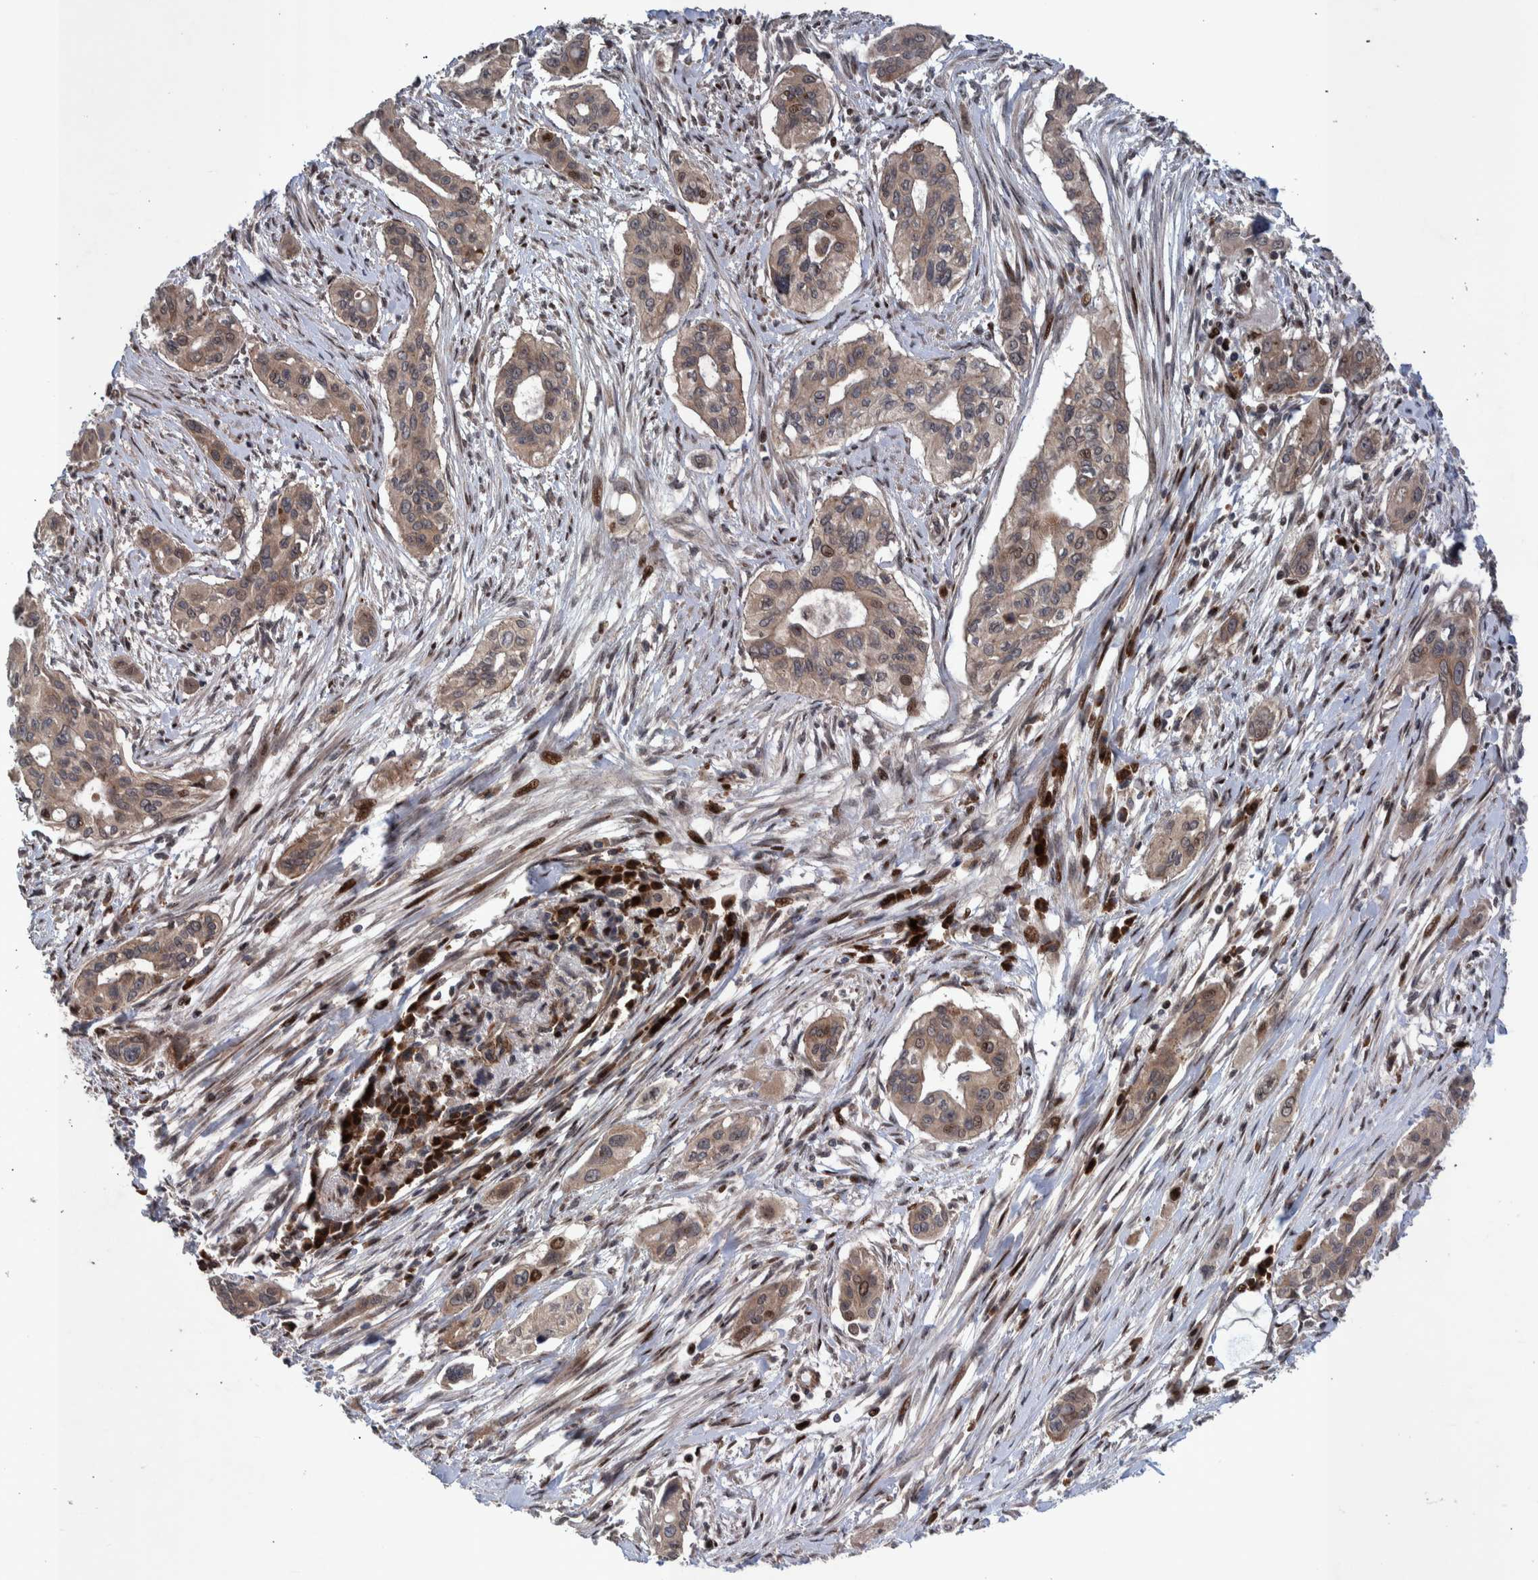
{"staining": {"intensity": "weak", "quantity": ">75%", "location": "cytoplasmic/membranous,nuclear"}, "tissue": "pancreatic cancer", "cell_type": "Tumor cells", "image_type": "cancer", "snomed": [{"axis": "morphology", "description": "Adenocarcinoma, NOS"}, {"axis": "topography", "description": "Pancreas"}], "caption": "Immunohistochemistry (IHC) of pancreatic cancer demonstrates low levels of weak cytoplasmic/membranous and nuclear positivity in approximately >75% of tumor cells. (Brightfield microscopy of DAB IHC at high magnification).", "gene": "SHISA6", "patient": {"sex": "female", "age": 60}}